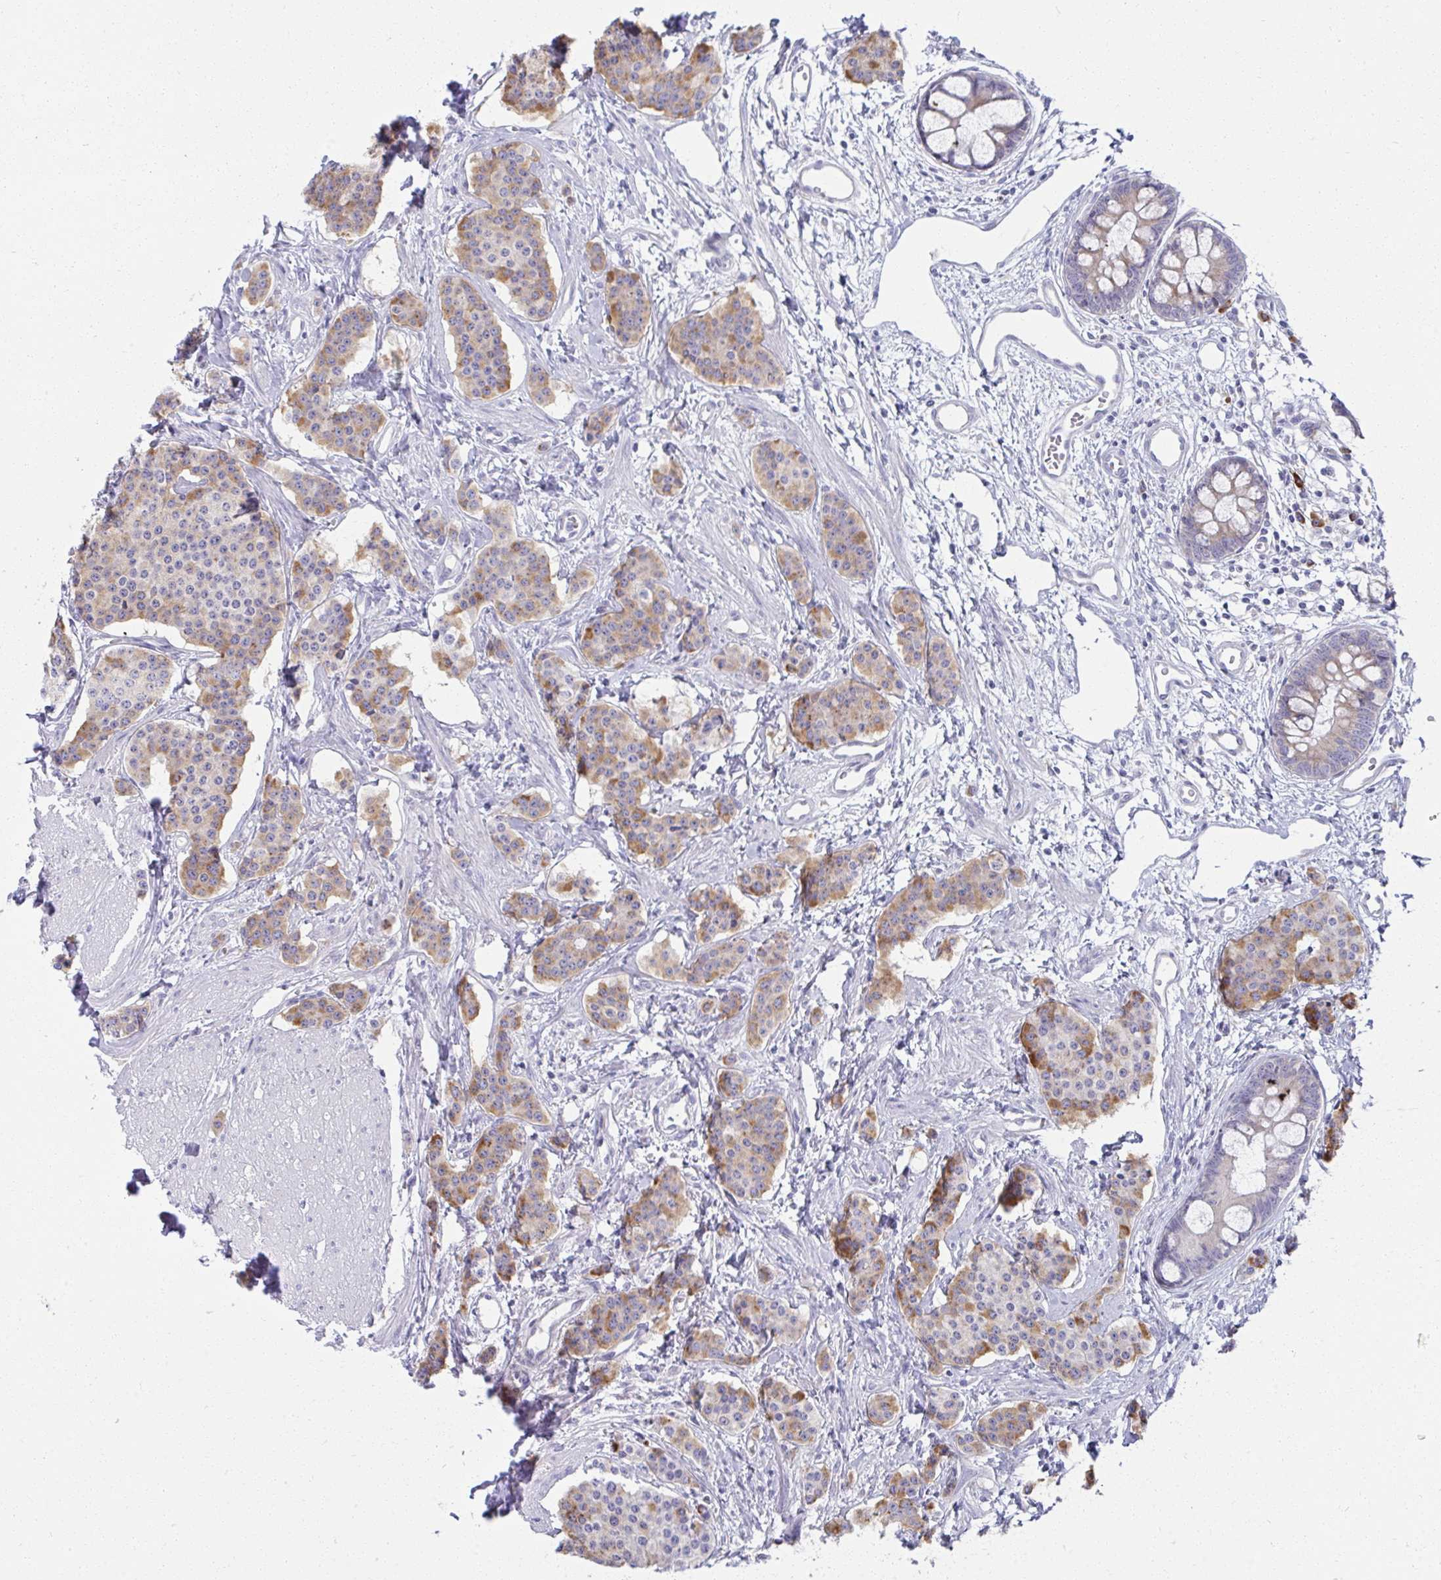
{"staining": {"intensity": "moderate", "quantity": "25%-75%", "location": "cytoplasmic/membranous"}, "tissue": "carcinoid", "cell_type": "Tumor cells", "image_type": "cancer", "snomed": [{"axis": "morphology", "description": "Carcinoid, malignant, NOS"}, {"axis": "topography", "description": "Small intestine"}], "caption": "Carcinoid tissue demonstrates moderate cytoplasmic/membranous positivity in about 25%-75% of tumor cells", "gene": "FASLG", "patient": {"sex": "female", "age": 64}}